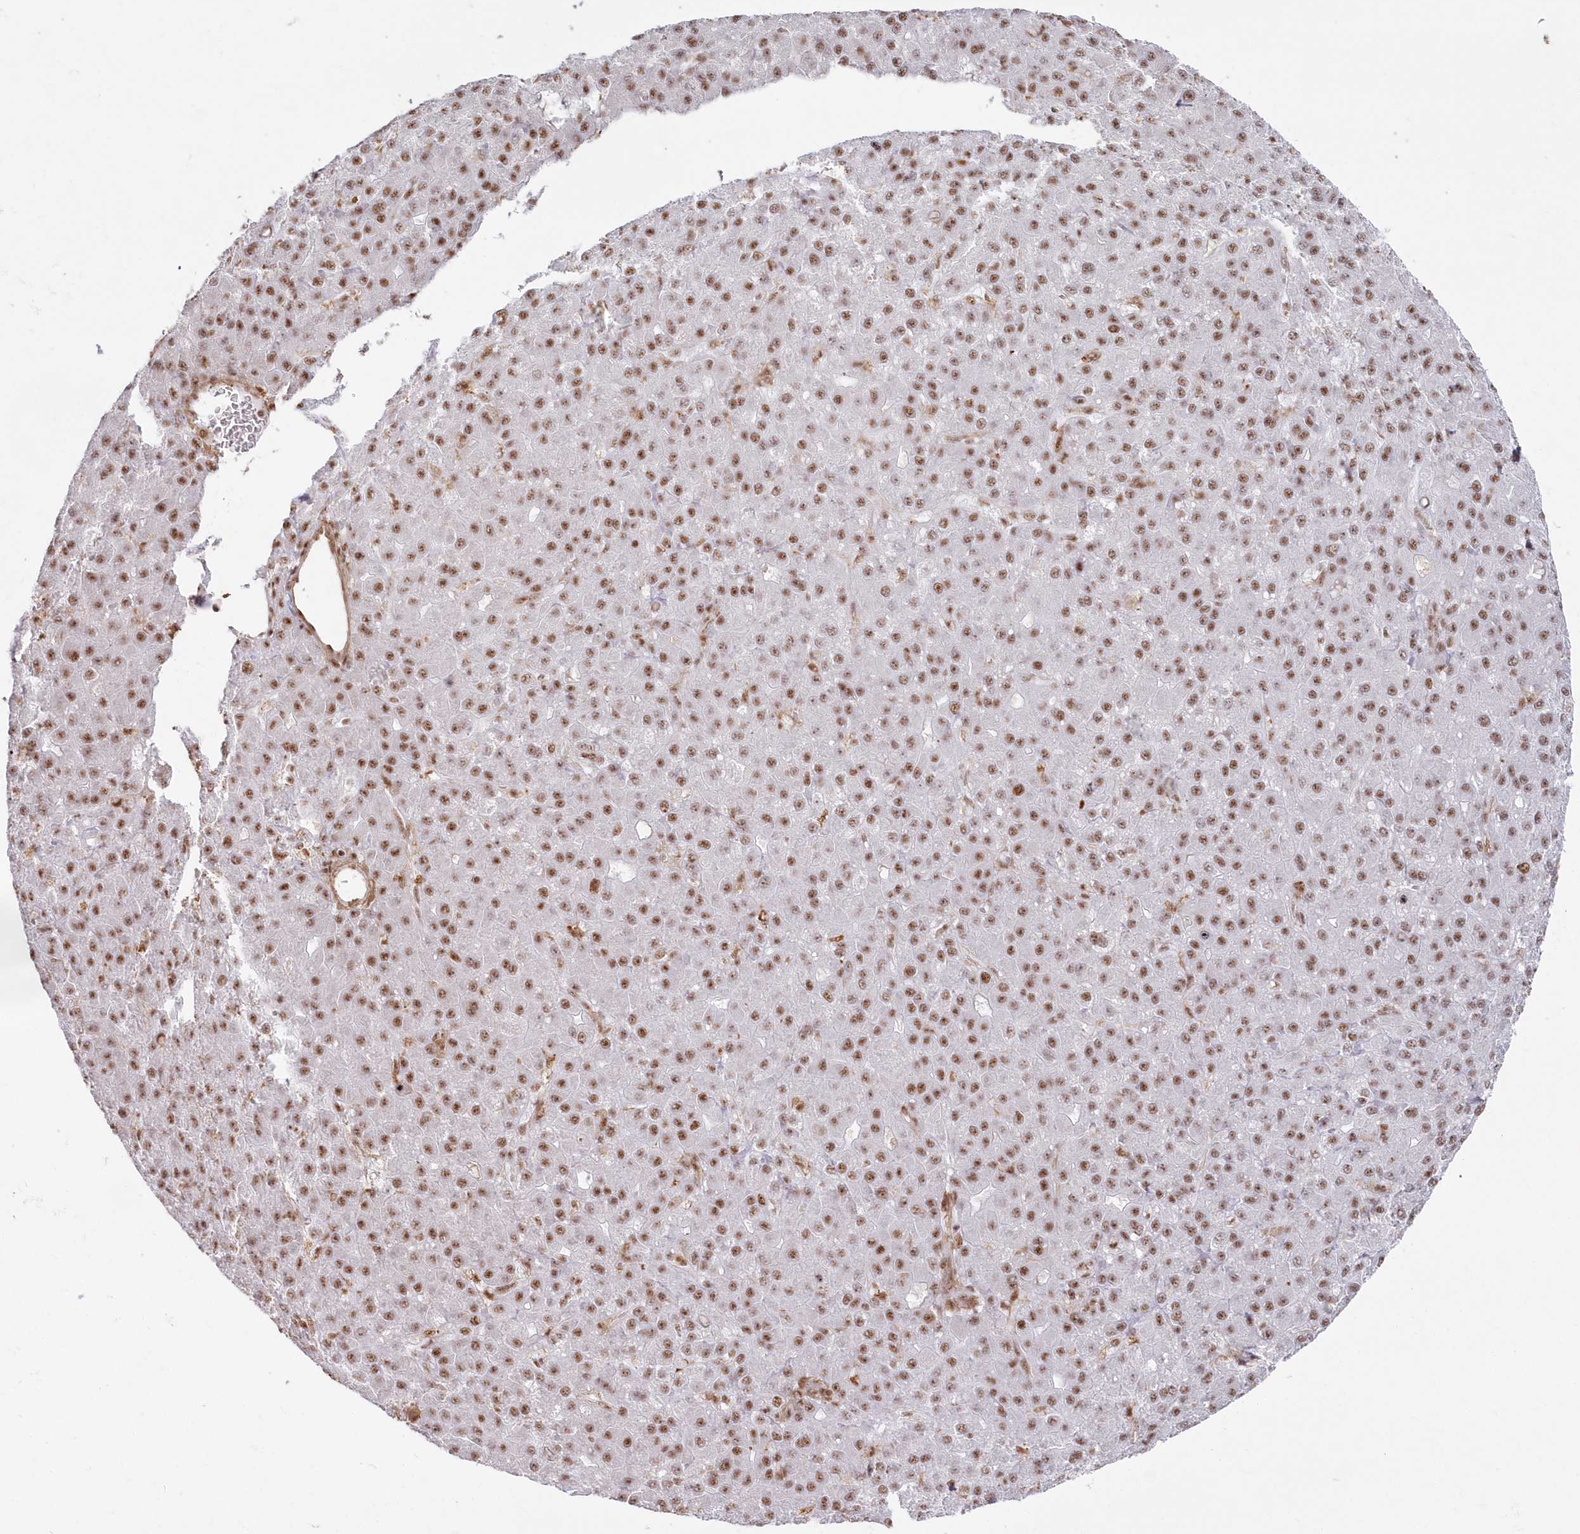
{"staining": {"intensity": "strong", "quantity": "25%-75%", "location": "nuclear"}, "tissue": "liver cancer", "cell_type": "Tumor cells", "image_type": "cancer", "snomed": [{"axis": "morphology", "description": "Carcinoma, Hepatocellular, NOS"}, {"axis": "topography", "description": "Liver"}], "caption": "Protein analysis of liver cancer tissue shows strong nuclear positivity in about 25%-75% of tumor cells.", "gene": "DDX46", "patient": {"sex": "male", "age": 67}}